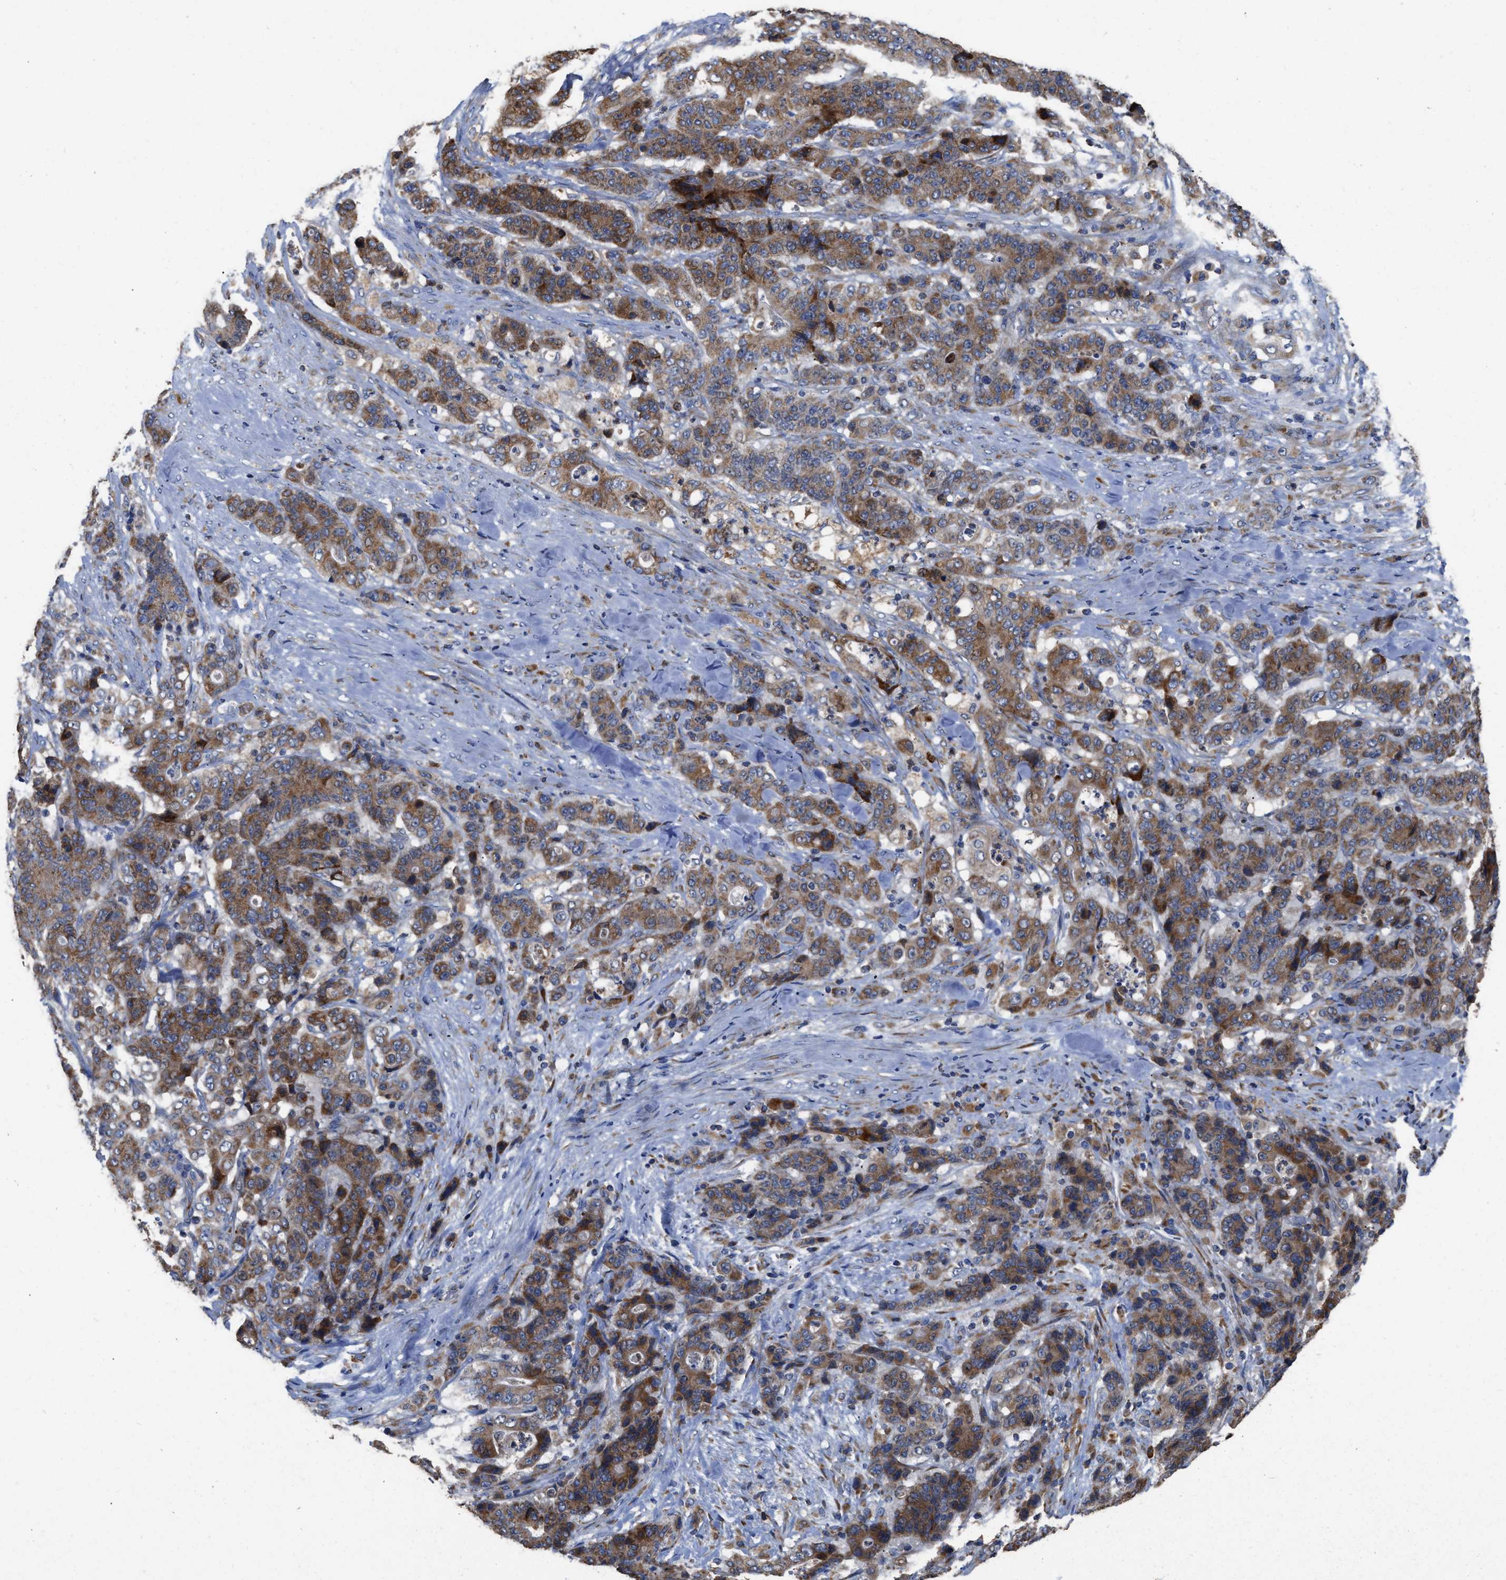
{"staining": {"intensity": "strong", "quantity": ">75%", "location": "cytoplasmic/membranous"}, "tissue": "stomach cancer", "cell_type": "Tumor cells", "image_type": "cancer", "snomed": [{"axis": "morphology", "description": "Adenocarcinoma, NOS"}, {"axis": "topography", "description": "Stomach"}], "caption": "Protein expression analysis of adenocarcinoma (stomach) shows strong cytoplasmic/membranous staining in about >75% of tumor cells.", "gene": "AK2", "patient": {"sex": "female", "age": 73}}